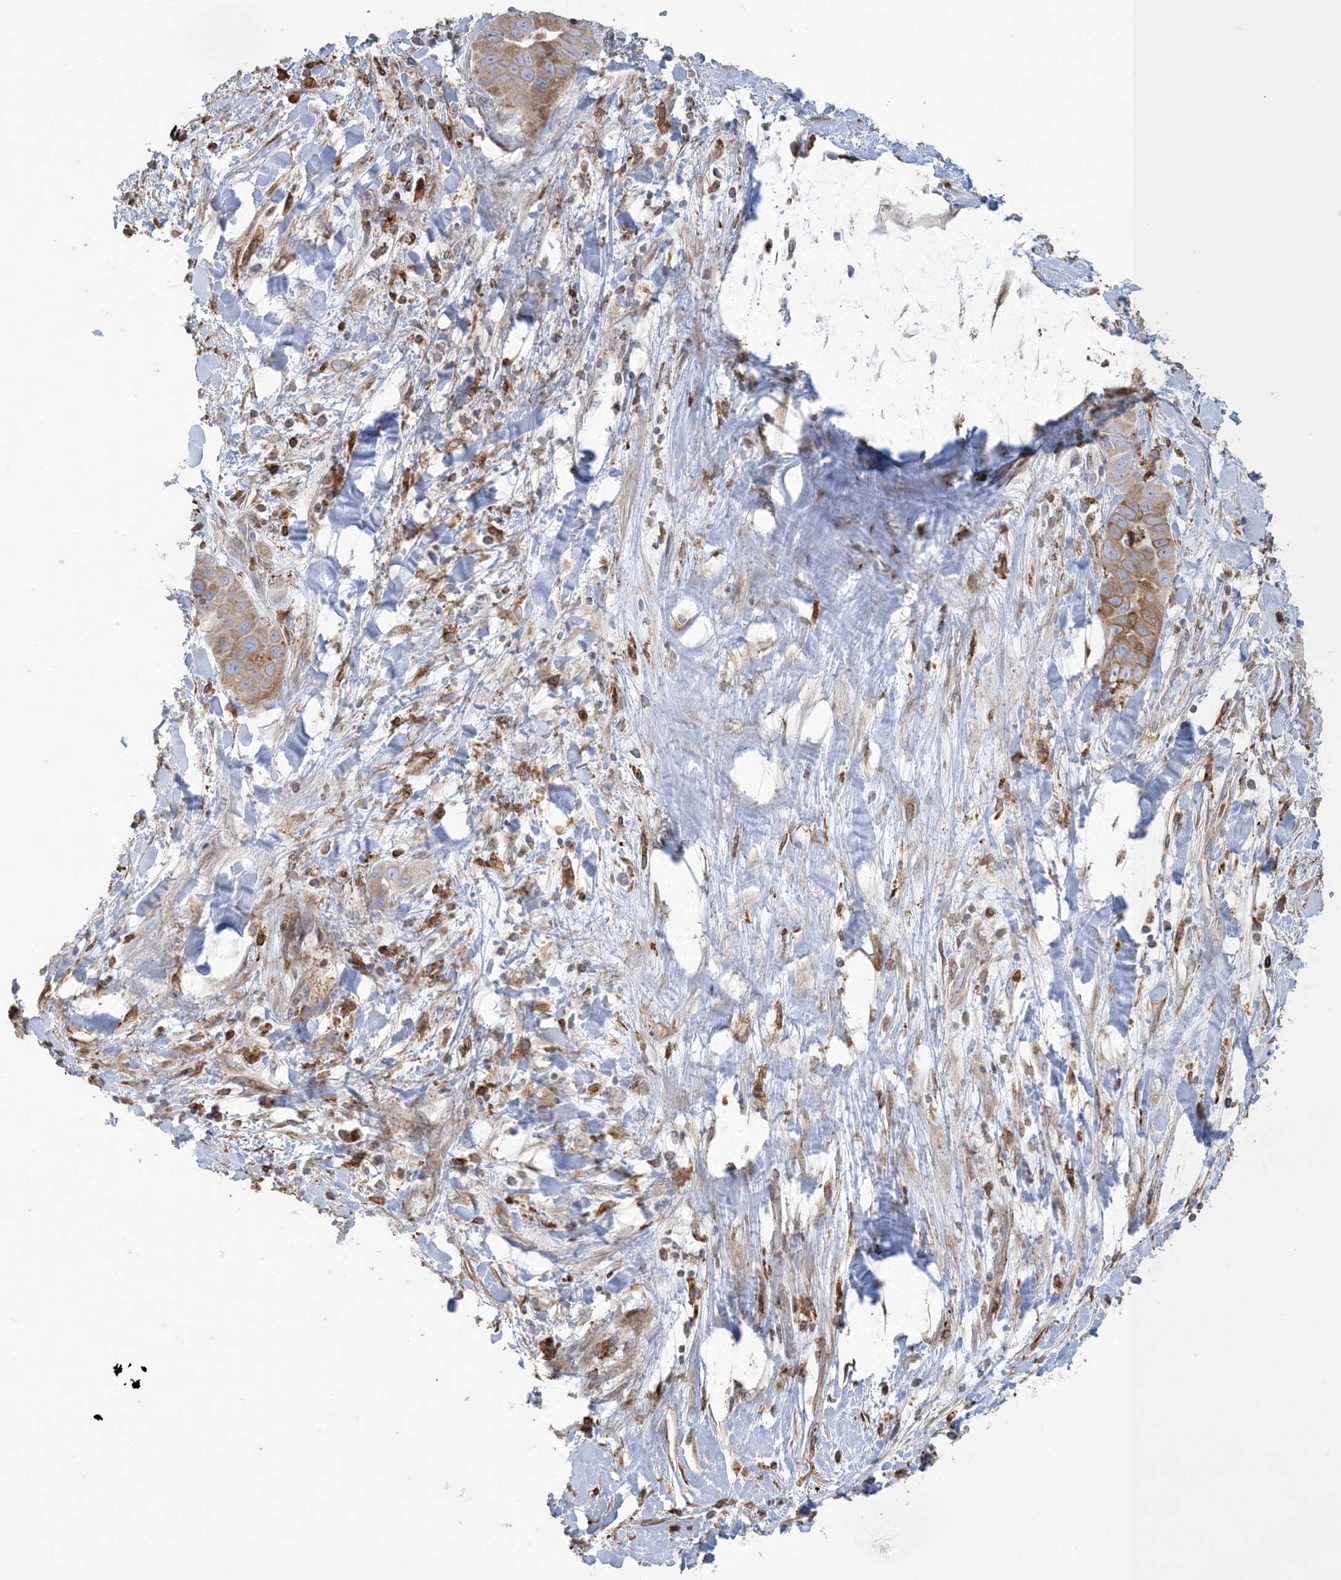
{"staining": {"intensity": "strong", "quantity": ">75%", "location": "cytoplasmic/membranous"}, "tissue": "liver cancer", "cell_type": "Tumor cells", "image_type": "cancer", "snomed": [{"axis": "morphology", "description": "Cholangiocarcinoma"}, {"axis": "topography", "description": "Liver"}], "caption": "Strong cytoplasmic/membranous positivity is present in about >75% of tumor cells in cholangiocarcinoma (liver).", "gene": "SHANK1", "patient": {"sex": "female", "age": 52}}